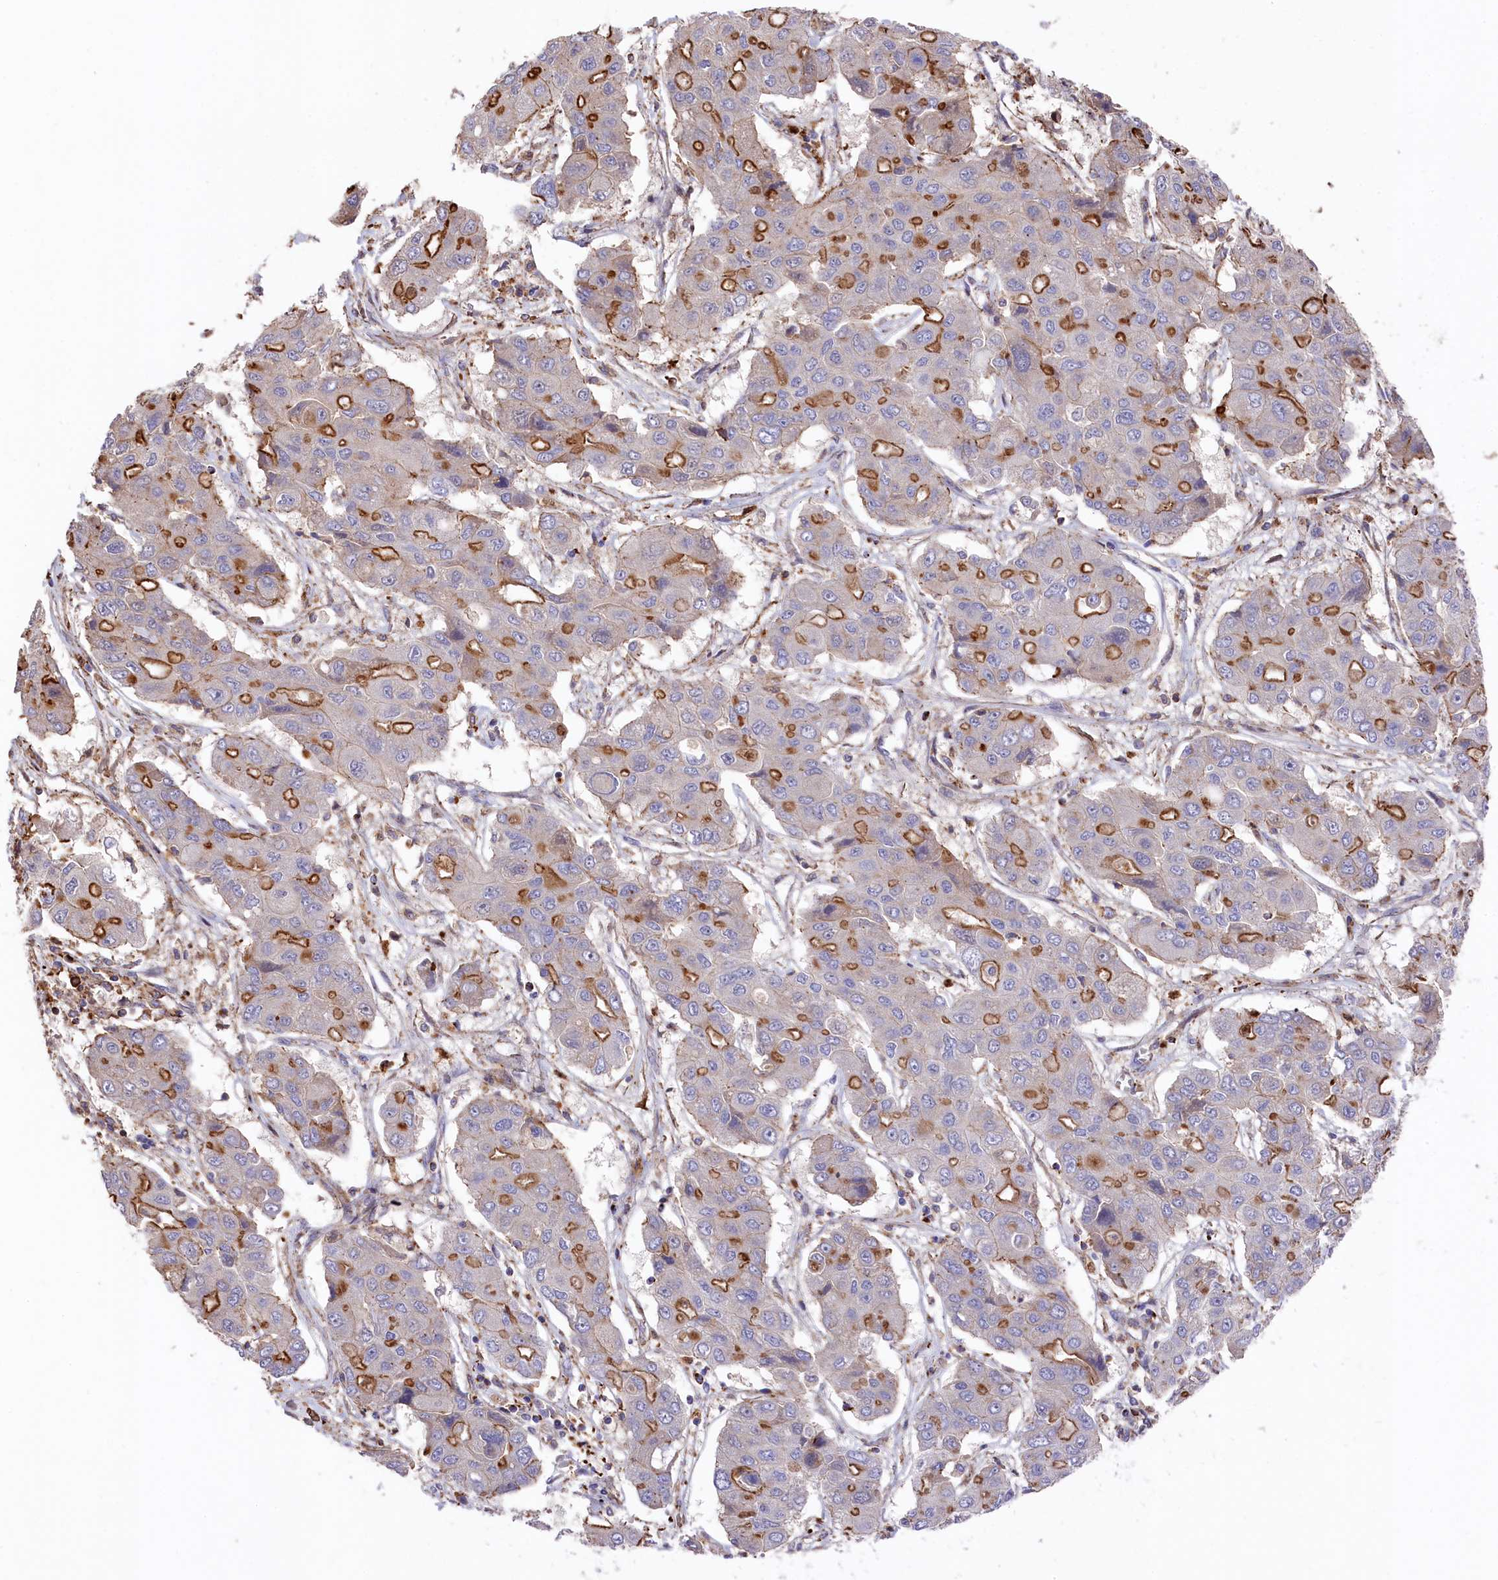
{"staining": {"intensity": "moderate", "quantity": "<25%", "location": "cytoplasmic/membranous"}, "tissue": "liver cancer", "cell_type": "Tumor cells", "image_type": "cancer", "snomed": [{"axis": "morphology", "description": "Cholangiocarcinoma"}, {"axis": "topography", "description": "Liver"}], "caption": "Immunohistochemistry photomicrograph of human liver cancer (cholangiocarcinoma) stained for a protein (brown), which shows low levels of moderate cytoplasmic/membranous staining in about <25% of tumor cells.", "gene": "RAPSN", "patient": {"sex": "male", "age": 67}}